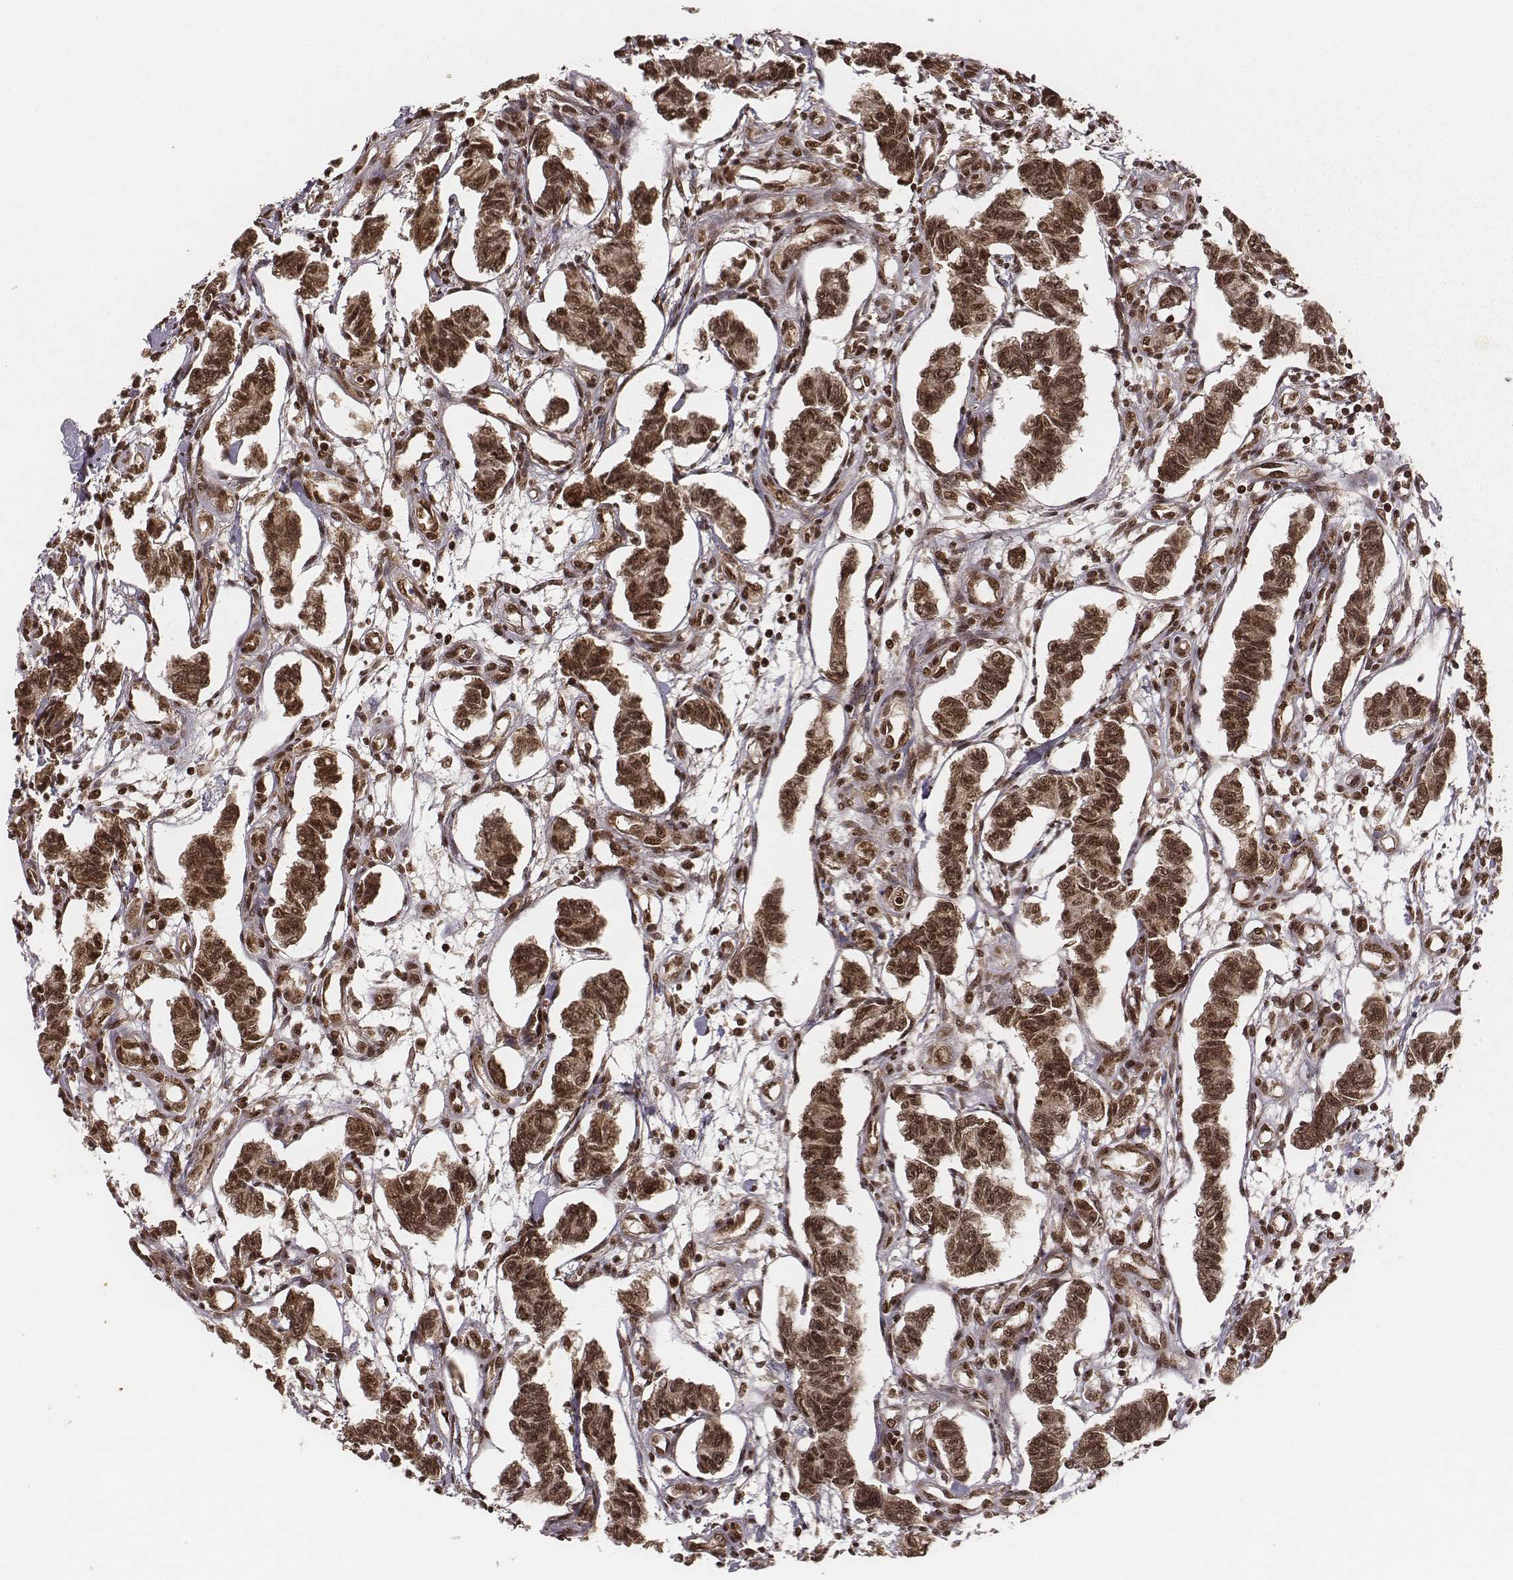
{"staining": {"intensity": "strong", "quantity": ">75%", "location": "cytoplasmic/membranous,nuclear"}, "tissue": "carcinoid", "cell_type": "Tumor cells", "image_type": "cancer", "snomed": [{"axis": "morphology", "description": "Carcinoid, malignant, NOS"}, {"axis": "topography", "description": "Kidney"}], "caption": "Brown immunohistochemical staining in human carcinoid (malignant) shows strong cytoplasmic/membranous and nuclear staining in approximately >75% of tumor cells.", "gene": "NFX1", "patient": {"sex": "female", "age": 41}}